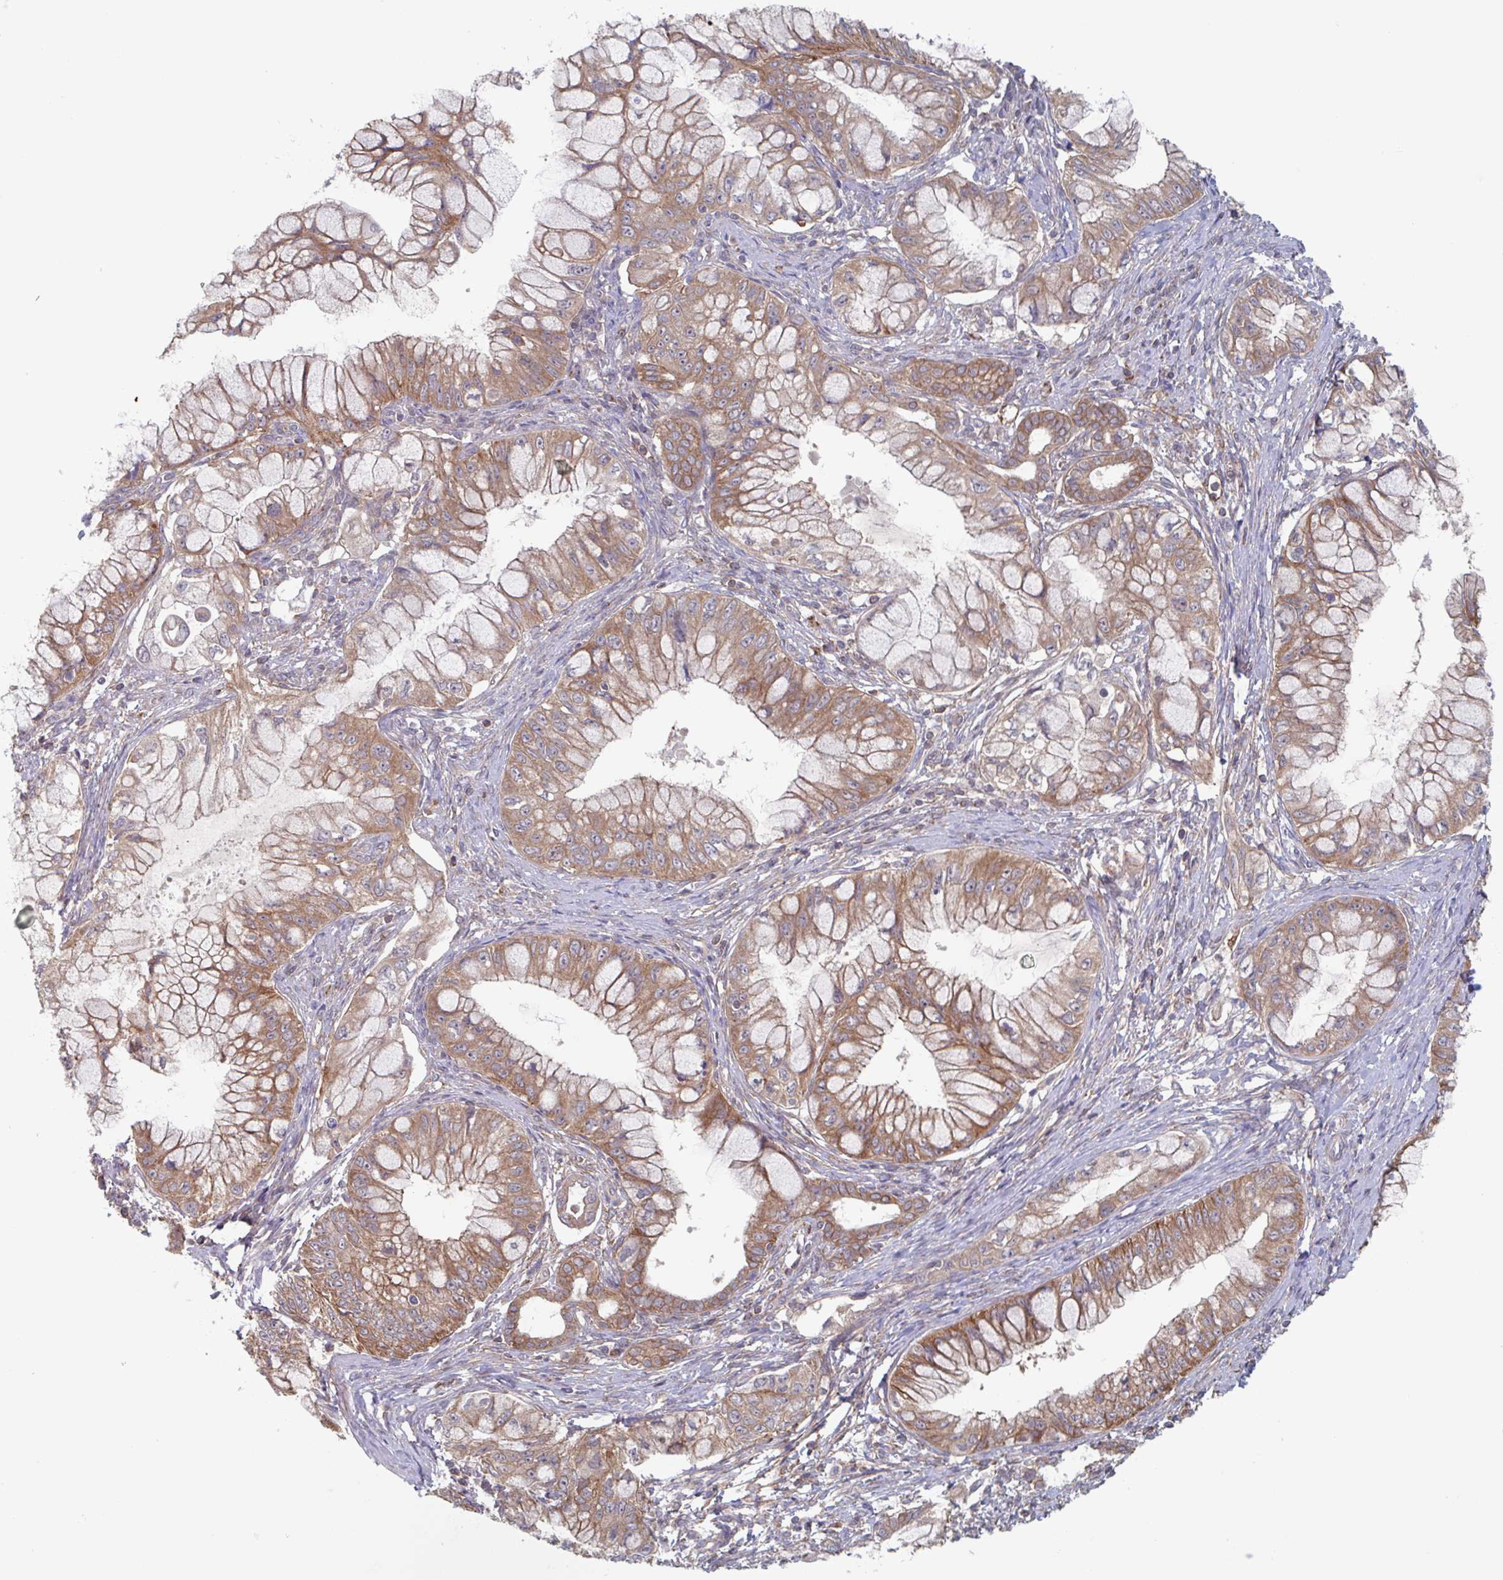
{"staining": {"intensity": "moderate", "quantity": ">75%", "location": "cytoplasmic/membranous"}, "tissue": "pancreatic cancer", "cell_type": "Tumor cells", "image_type": "cancer", "snomed": [{"axis": "morphology", "description": "Adenocarcinoma, NOS"}, {"axis": "topography", "description": "Pancreas"}], "caption": "High-power microscopy captured an immunohistochemistry (IHC) histopathology image of pancreatic adenocarcinoma, revealing moderate cytoplasmic/membranous positivity in approximately >75% of tumor cells.", "gene": "SURF1", "patient": {"sex": "male", "age": 48}}